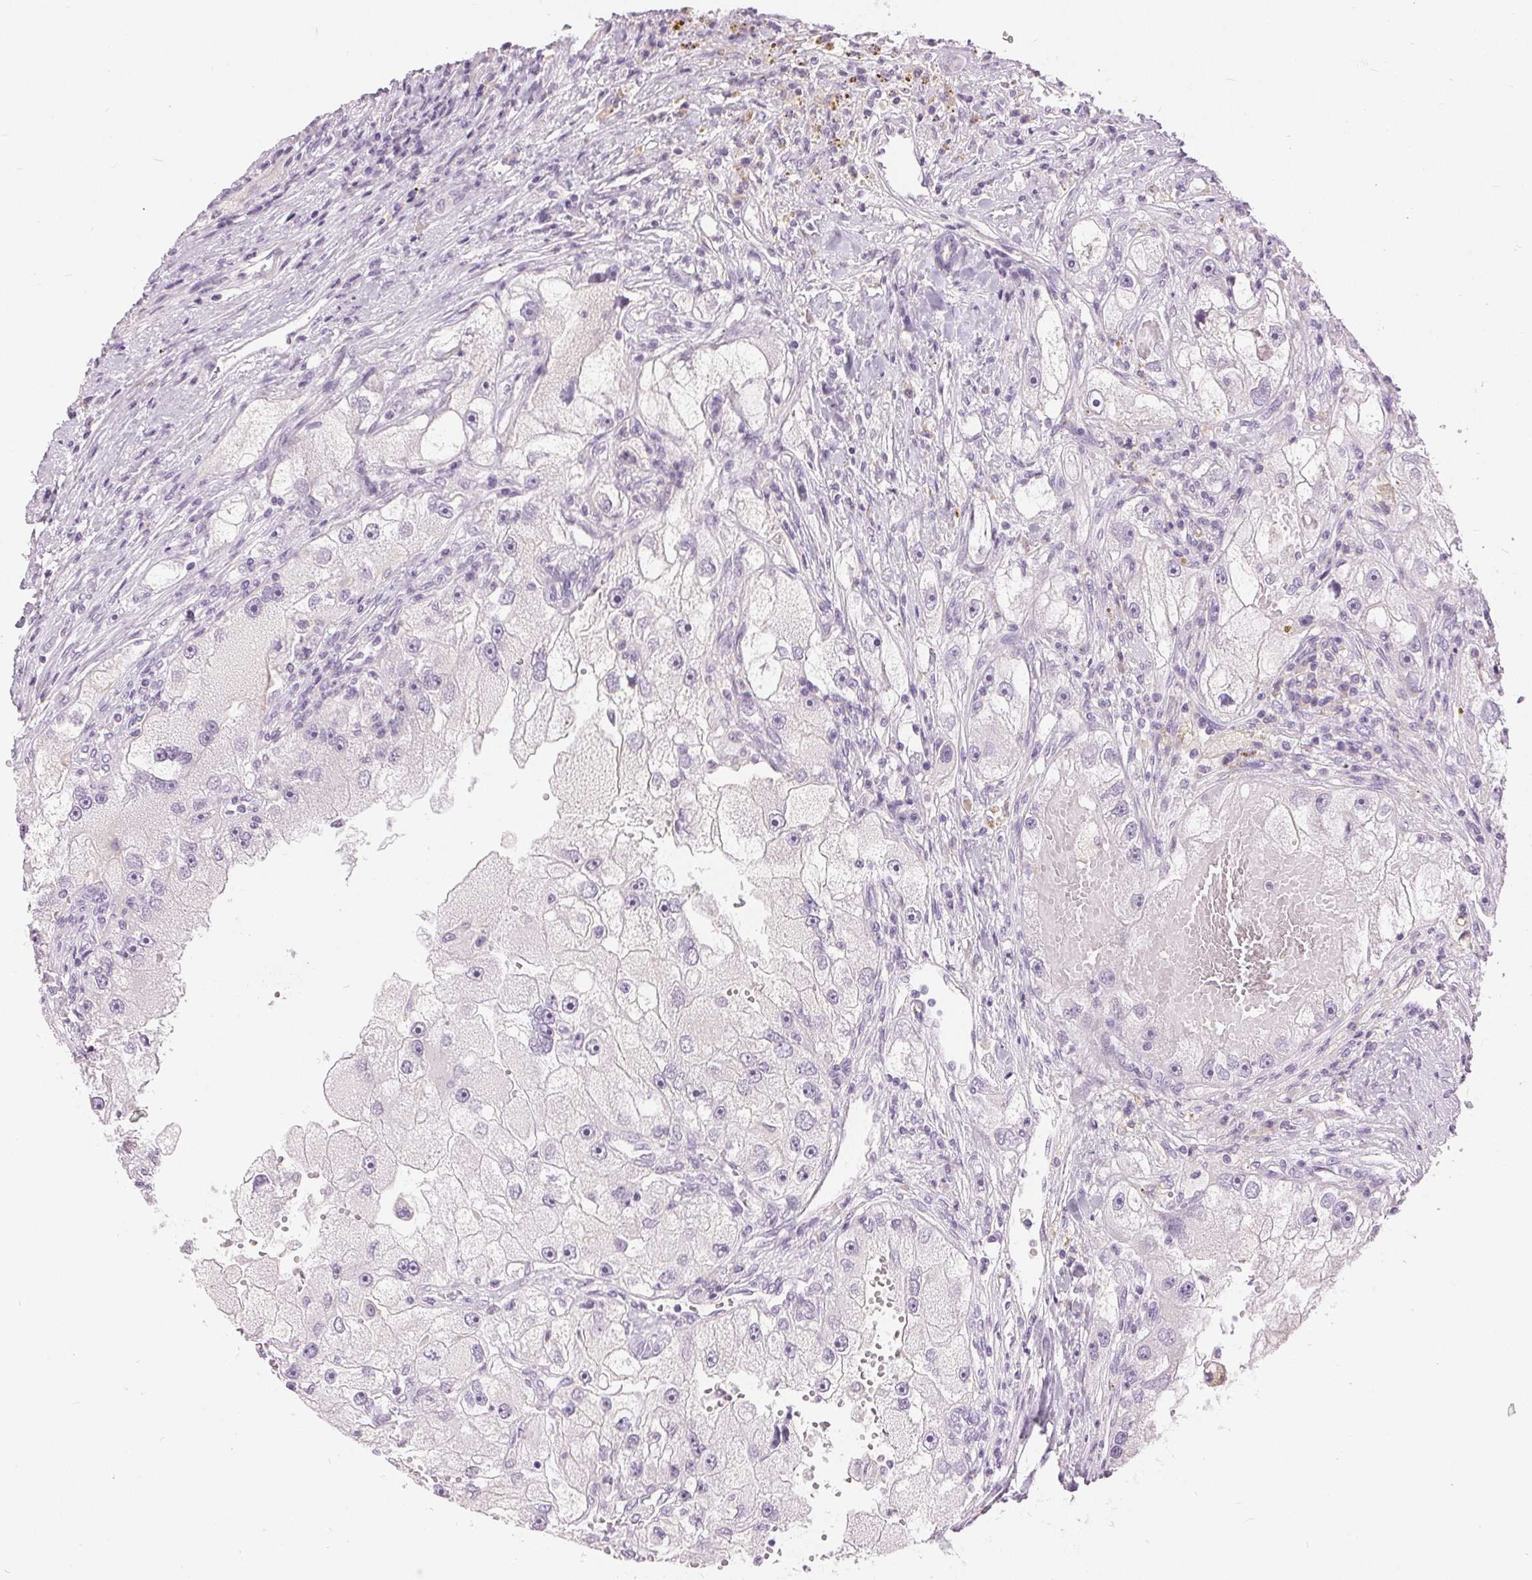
{"staining": {"intensity": "negative", "quantity": "none", "location": "none"}, "tissue": "renal cancer", "cell_type": "Tumor cells", "image_type": "cancer", "snomed": [{"axis": "morphology", "description": "Adenocarcinoma, NOS"}, {"axis": "topography", "description": "Kidney"}], "caption": "An IHC micrograph of renal cancer is shown. There is no staining in tumor cells of renal cancer.", "gene": "DSG3", "patient": {"sex": "male", "age": 63}}